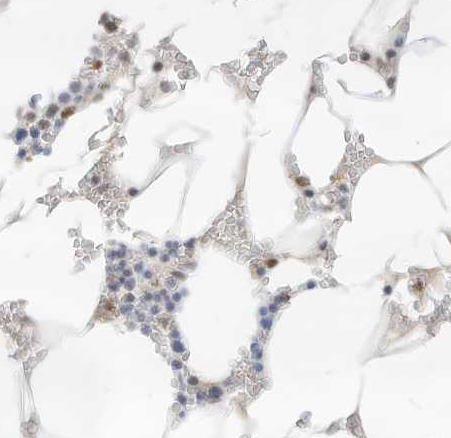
{"staining": {"intensity": "moderate", "quantity": "<25%", "location": "nuclear"}, "tissue": "bone marrow", "cell_type": "Hematopoietic cells", "image_type": "normal", "snomed": [{"axis": "morphology", "description": "Normal tissue, NOS"}, {"axis": "topography", "description": "Bone marrow"}], "caption": "Immunohistochemistry of normal bone marrow displays low levels of moderate nuclear staining in about <25% of hematopoietic cells. (Brightfield microscopy of DAB IHC at high magnification).", "gene": "NHSL1", "patient": {"sex": "male", "age": 70}}